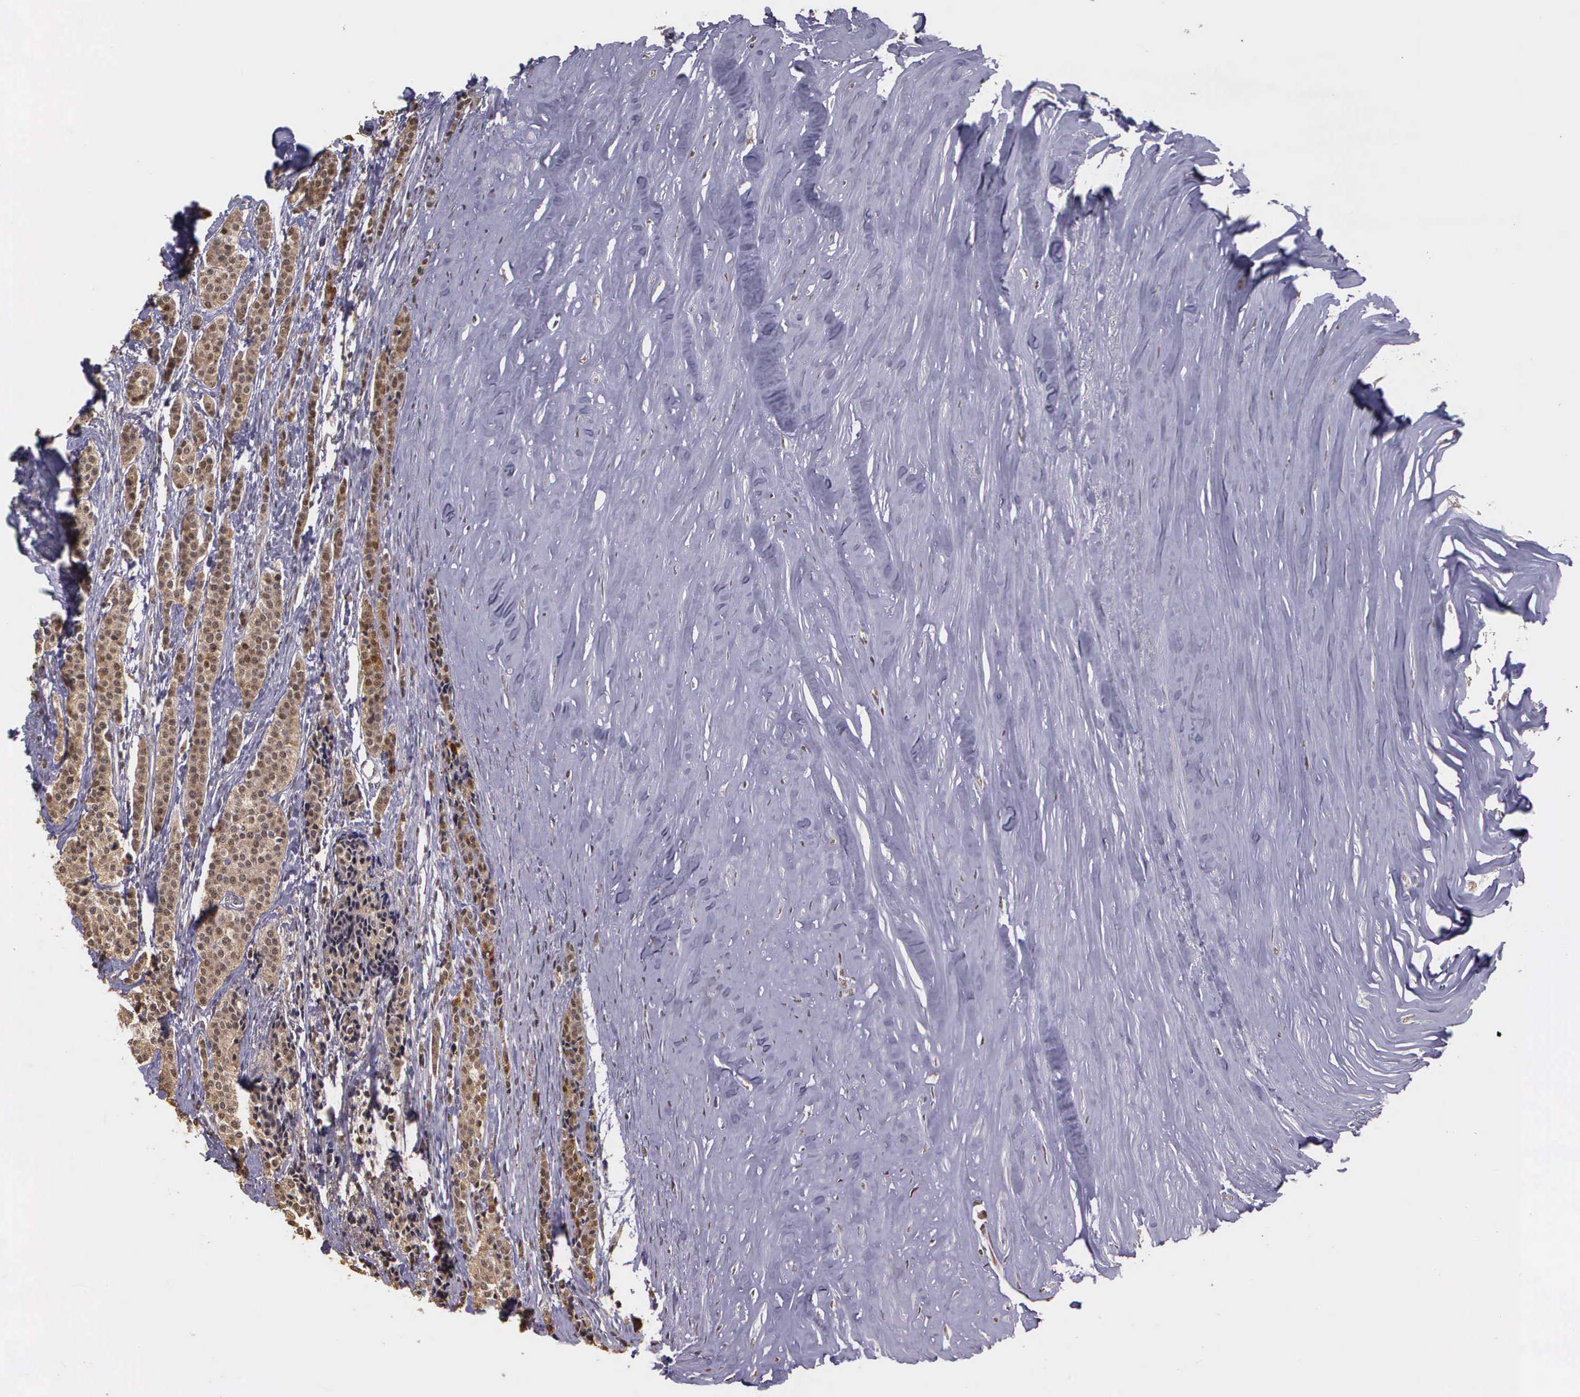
{"staining": {"intensity": "weak", "quantity": "25%-75%", "location": "nuclear"}, "tissue": "carcinoid", "cell_type": "Tumor cells", "image_type": "cancer", "snomed": [{"axis": "morphology", "description": "Carcinoid, malignant, NOS"}, {"axis": "topography", "description": "Small intestine"}], "caption": "The image reveals immunohistochemical staining of carcinoid. There is weak nuclear staining is appreciated in approximately 25%-75% of tumor cells.", "gene": "ARMCX5", "patient": {"sex": "male", "age": 63}}